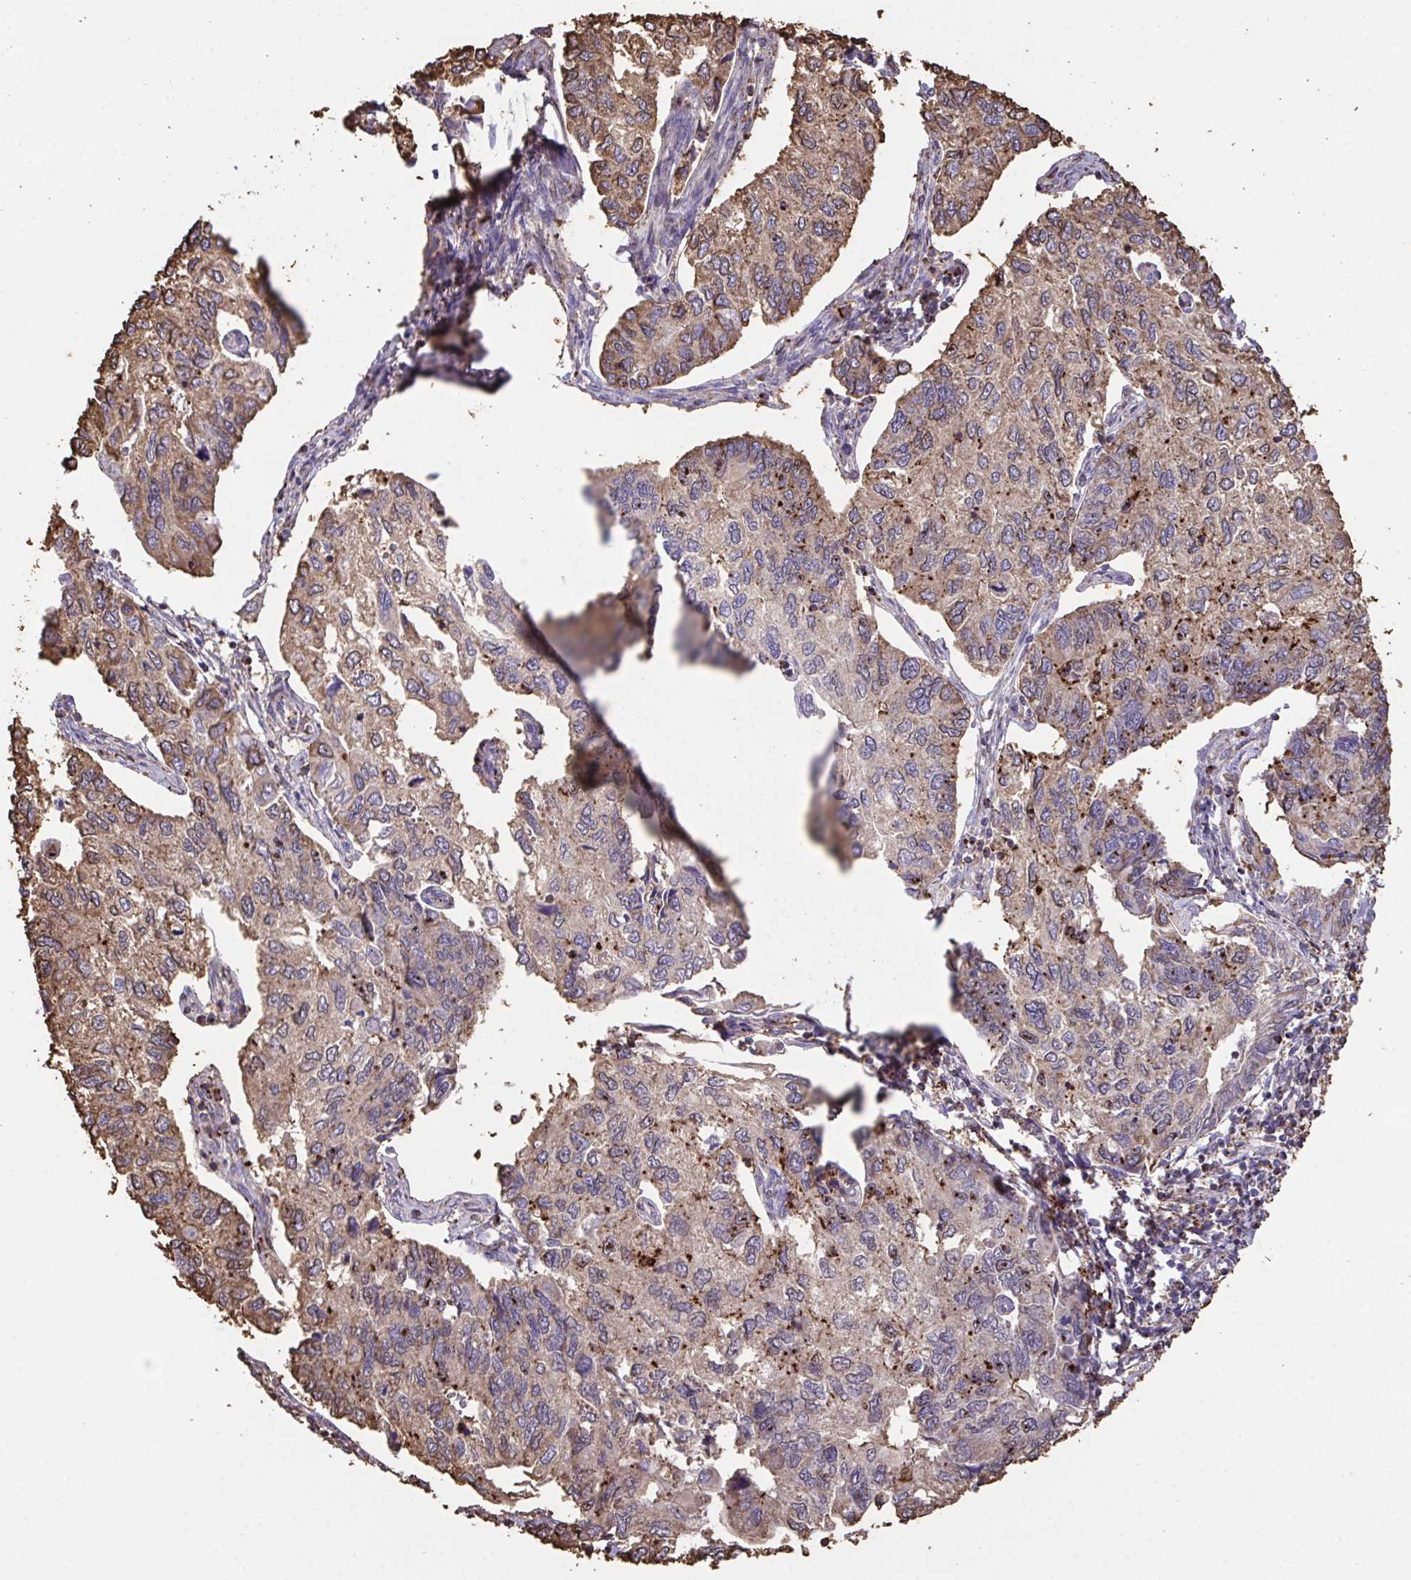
{"staining": {"intensity": "strong", "quantity": ">75%", "location": "cytoplasmic/membranous"}, "tissue": "endometrial cancer", "cell_type": "Tumor cells", "image_type": "cancer", "snomed": [{"axis": "morphology", "description": "Carcinoma, NOS"}, {"axis": "topography", "description": "Uterus"}], "caption": "Immunohistochemistry micrograph of endometrial cancer (carcinoma) stained for a protein (brown), which exhibits high levels of strong cytoplasmic/membranous positivity in approximately >75% of tumor cells.", "gene": "PPIH", "patient": {"sex": "female", "age": 76}}